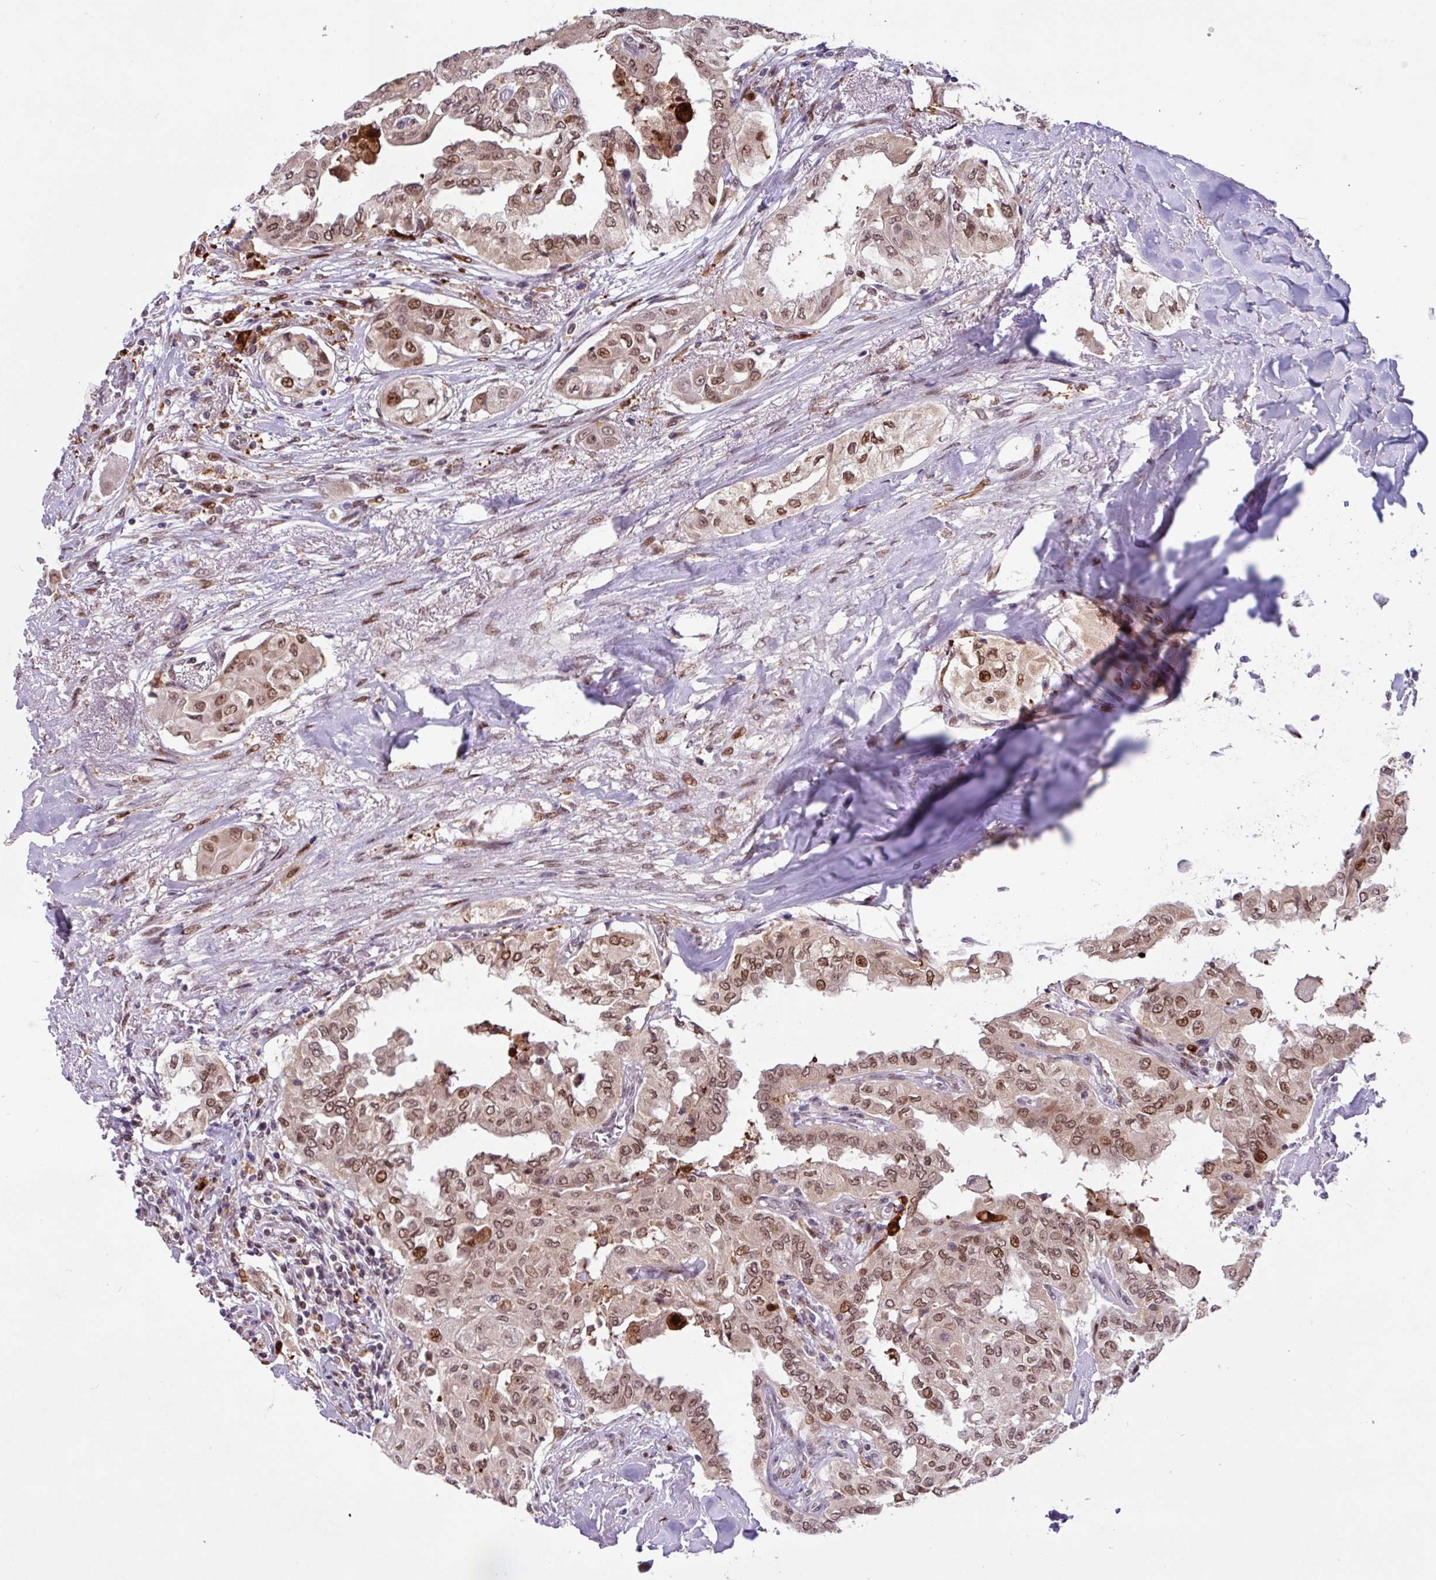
{"staining": {"intensity": "moderate", "quantity": ">75%", "location": "nuclear"}, "tissue": "thyroid cancer", "cell_type": "Tumor cells", "image_type": "cancer", "snomed": [{"axis": "morphology", "description": "Papillary adenocarcinoma, NOS"}, {"axis": "topography", "description": "Thyroid gland"}], "caption": "Thyroid cancer (papillary adenocarcinoma) was stained to show a protein in brown. There is medium levels of moderate nuclear positivity in approximately >75% of tumor cells.", "gene": "BRD3", "patient": {"sex": "female", "age": 59}}